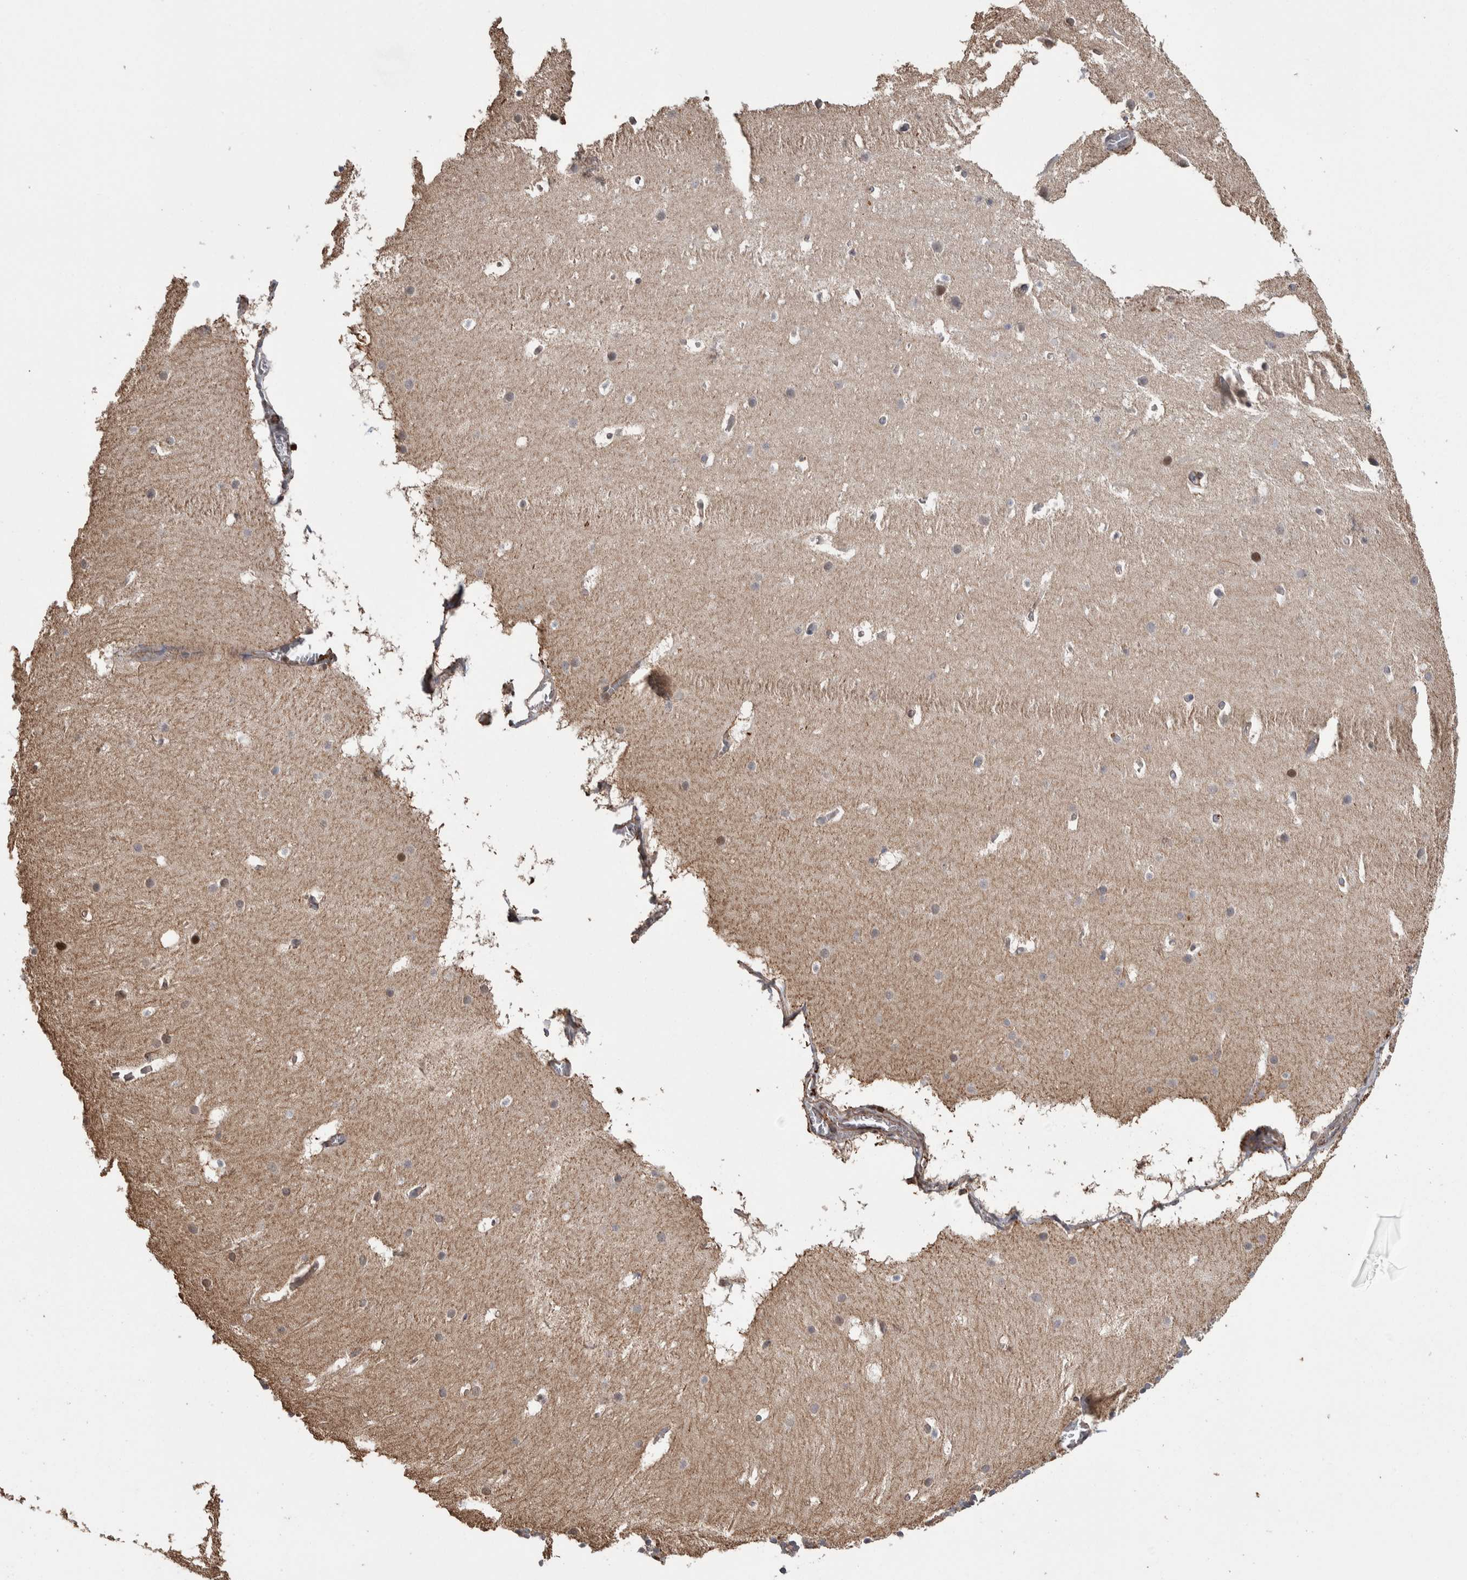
{"staining": {"intensity": "weak", "quantity": ">75%", "location": "cytoplasmic/membranous"}, "tissue": "cerebellum", "cell_type": "Cells in granular layer", "image_type": "normal", "snomed": [{"axis": "morphology", "description": "Normal tissue, NOS"}, {"axis": "topography", "description": "Cerebellum"}], "caption": "Immunohistochemistry (IHC) histopathology image of benign cerebellum stained for a protein (brown), which shows low levels of weak cytoplasmic/membranous expression in approximately >75% of cells in granular layer.", "gene": "ENPP2", "patient": {"sex": "male", "age": 45}}